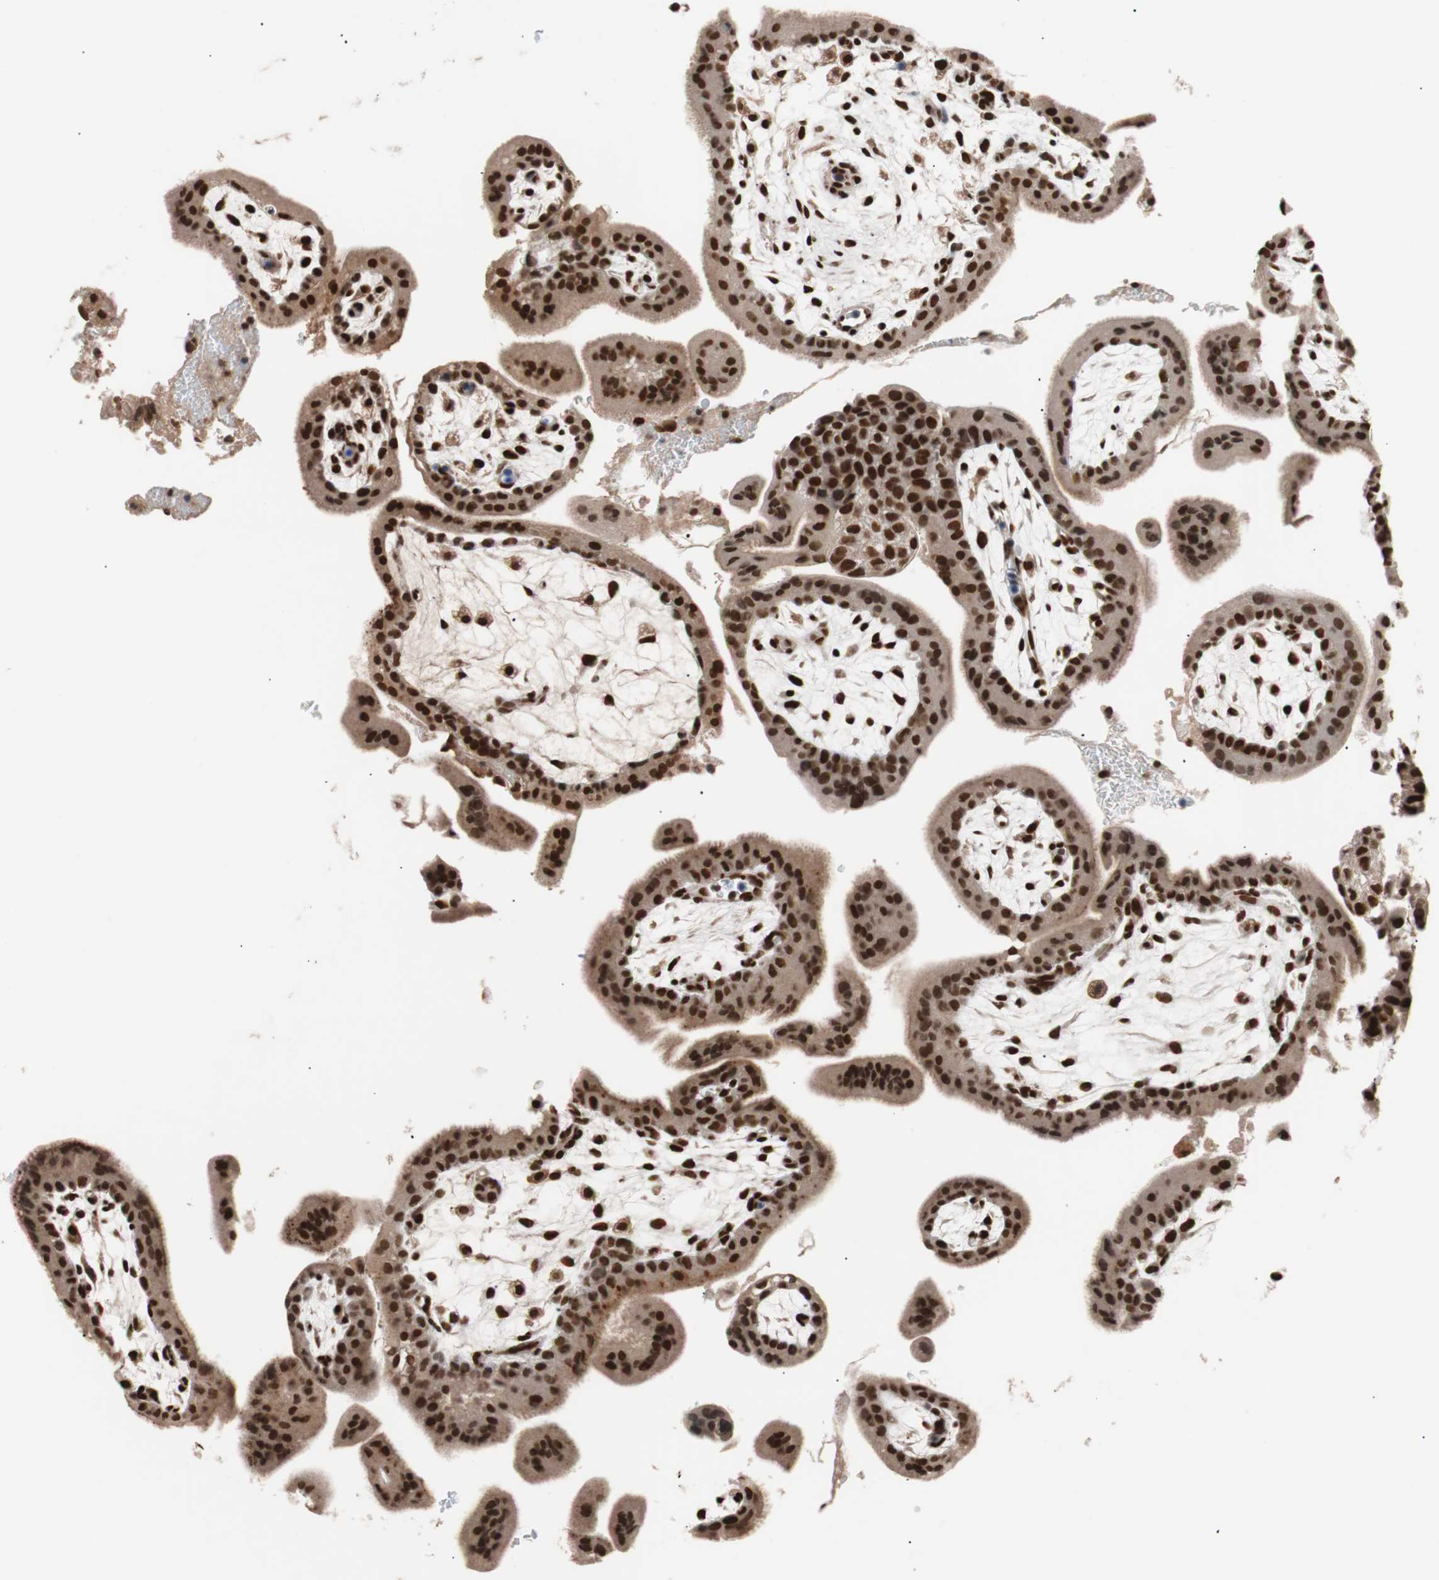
{"staining": {"intensity": "strong", "quantity": ">75%", "location": "nuclear"}, "tissue": "placenta", "cell_type": "Decidual cells", "image_type": "normal", "snomed": [{"axis": "morphology", "description": "Normal tissue, NOS"}, {"axis": "topography", "description": "Placenta"}], "caption": "The micrograph demonstrates a brown stain indicating the presence of a protein in the nuclear of decidual cells in placenta. (DAB IHC with brightfield microscopy, high magnification).", "gene": "CHAMP1", "patient": {"sex": "female", "age": 35}}